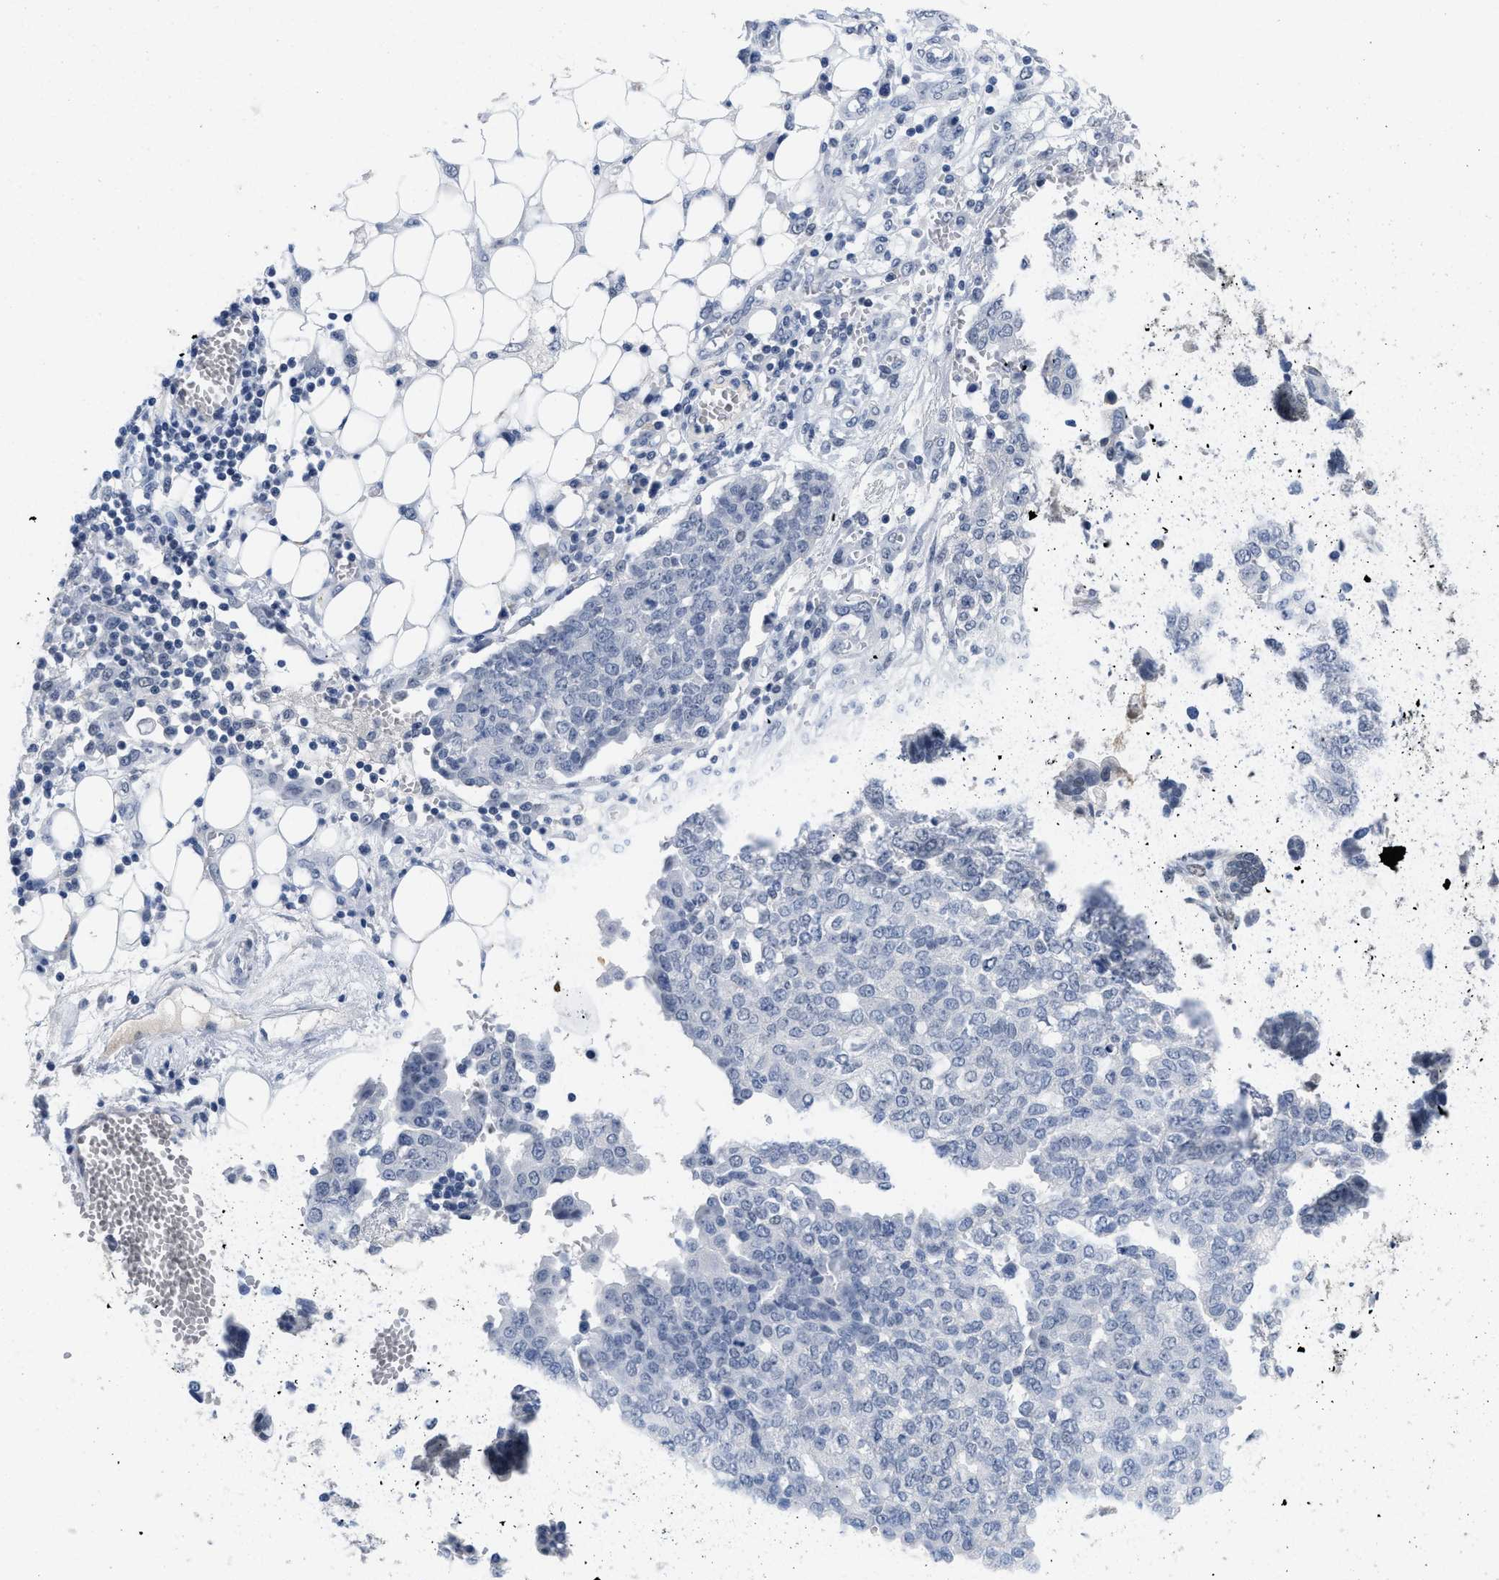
{"staining": {"intensity": "negative", "quantity": "none", "location": "none"}, "tissue": "ovarian cancer", "cell_type": "Tumor cells", "image_type": "cancer", "snomed": [{"axis": "morphology", "description": "Cystadenocarcinoma, serous, NOS"}, {"axis": "topography", "description": "Soft tissue"}, {"axis": "topography", "description": "Ovary"}], "caption": "Ovarian cancer was stained to show a protein in brown. There is no significant expression in tumor cells.", "gene": "GGNBP2", "patient": {"sex": "female", "age": 57}}